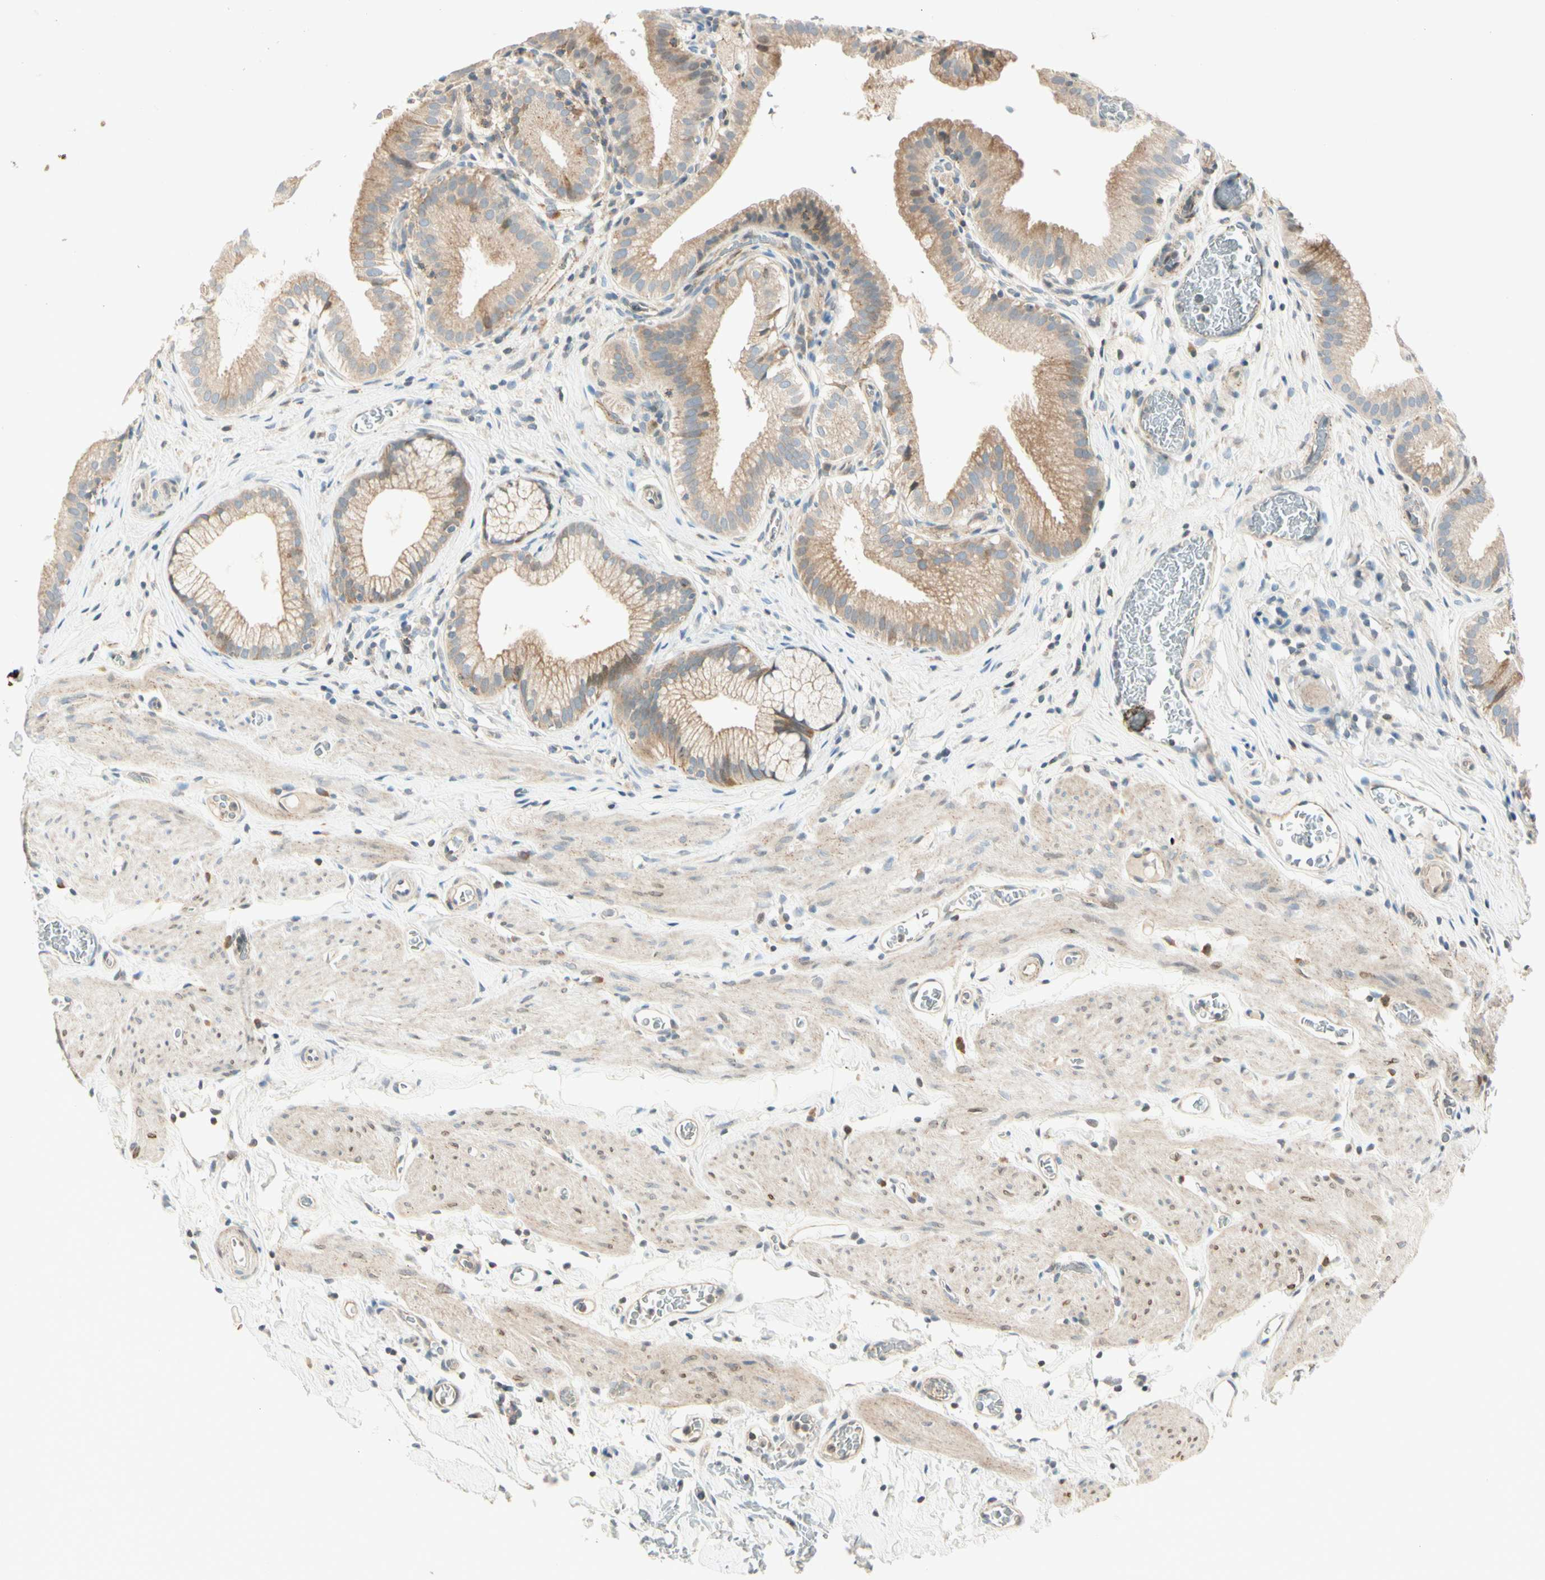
{"staining": {"intensity": "weak", "quantity": ">75%", "location": "cytoplasmic/membranous"}, "tissue": "gallbladder", "cell_type": "Glandular cells", "image_type": "normal", "snomed": [{"axis": "morphology", "description": "Normal tissue, NOS"}, {"axis": "topography", "description": "Gallbladder"}], "caption": "Immunohistochemical staining of benign gallbladder reveals low levels of weak cytoplasmic/membranous expression in about >75% of glandular cells.", "gene": "CDH6", "patient": {"sex": "male", "age": 54}}